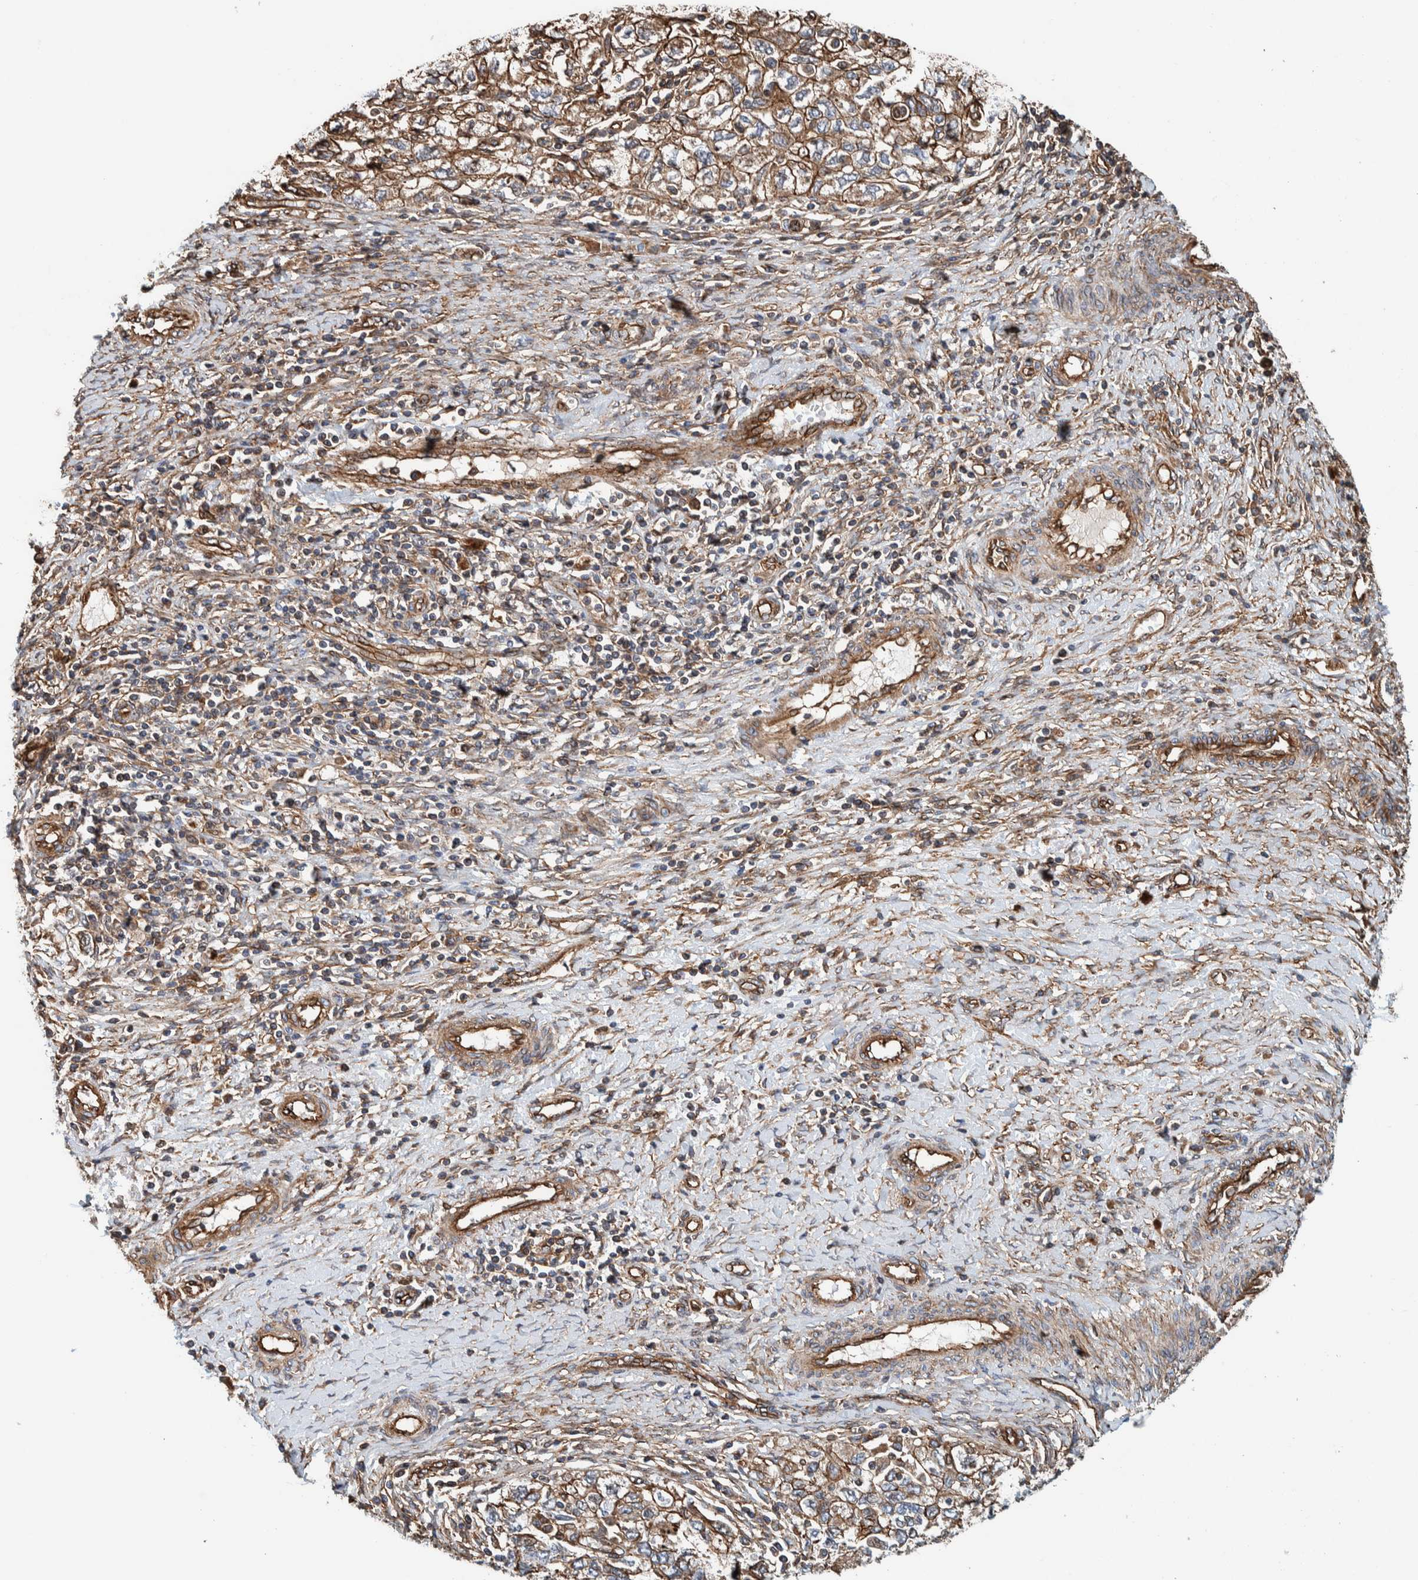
{"staining": {"intensity": "moderate", "quantity": ">75%", "location": "cytoplasmic/membranous"}, "tissue": "ovarian cancer", "cell_type": "Tumor cells", "image_type": "cancer", "snomed": [{"axis": "morphology", "description": "Carcinoma, NOS"}, {"axis": "morphology", "description": "Cystadenocarcinoma, serous, NOS"}, {"axis": "topography", "description": "Ovary"}], "caption": "Protein staining of ovarian cancer tissue displays moderate cytoplasmic/membranous positivity in about >75% of tumor cells.", "gene": "PKD1L1", "patient": {"sex": "female", "age": 69}}